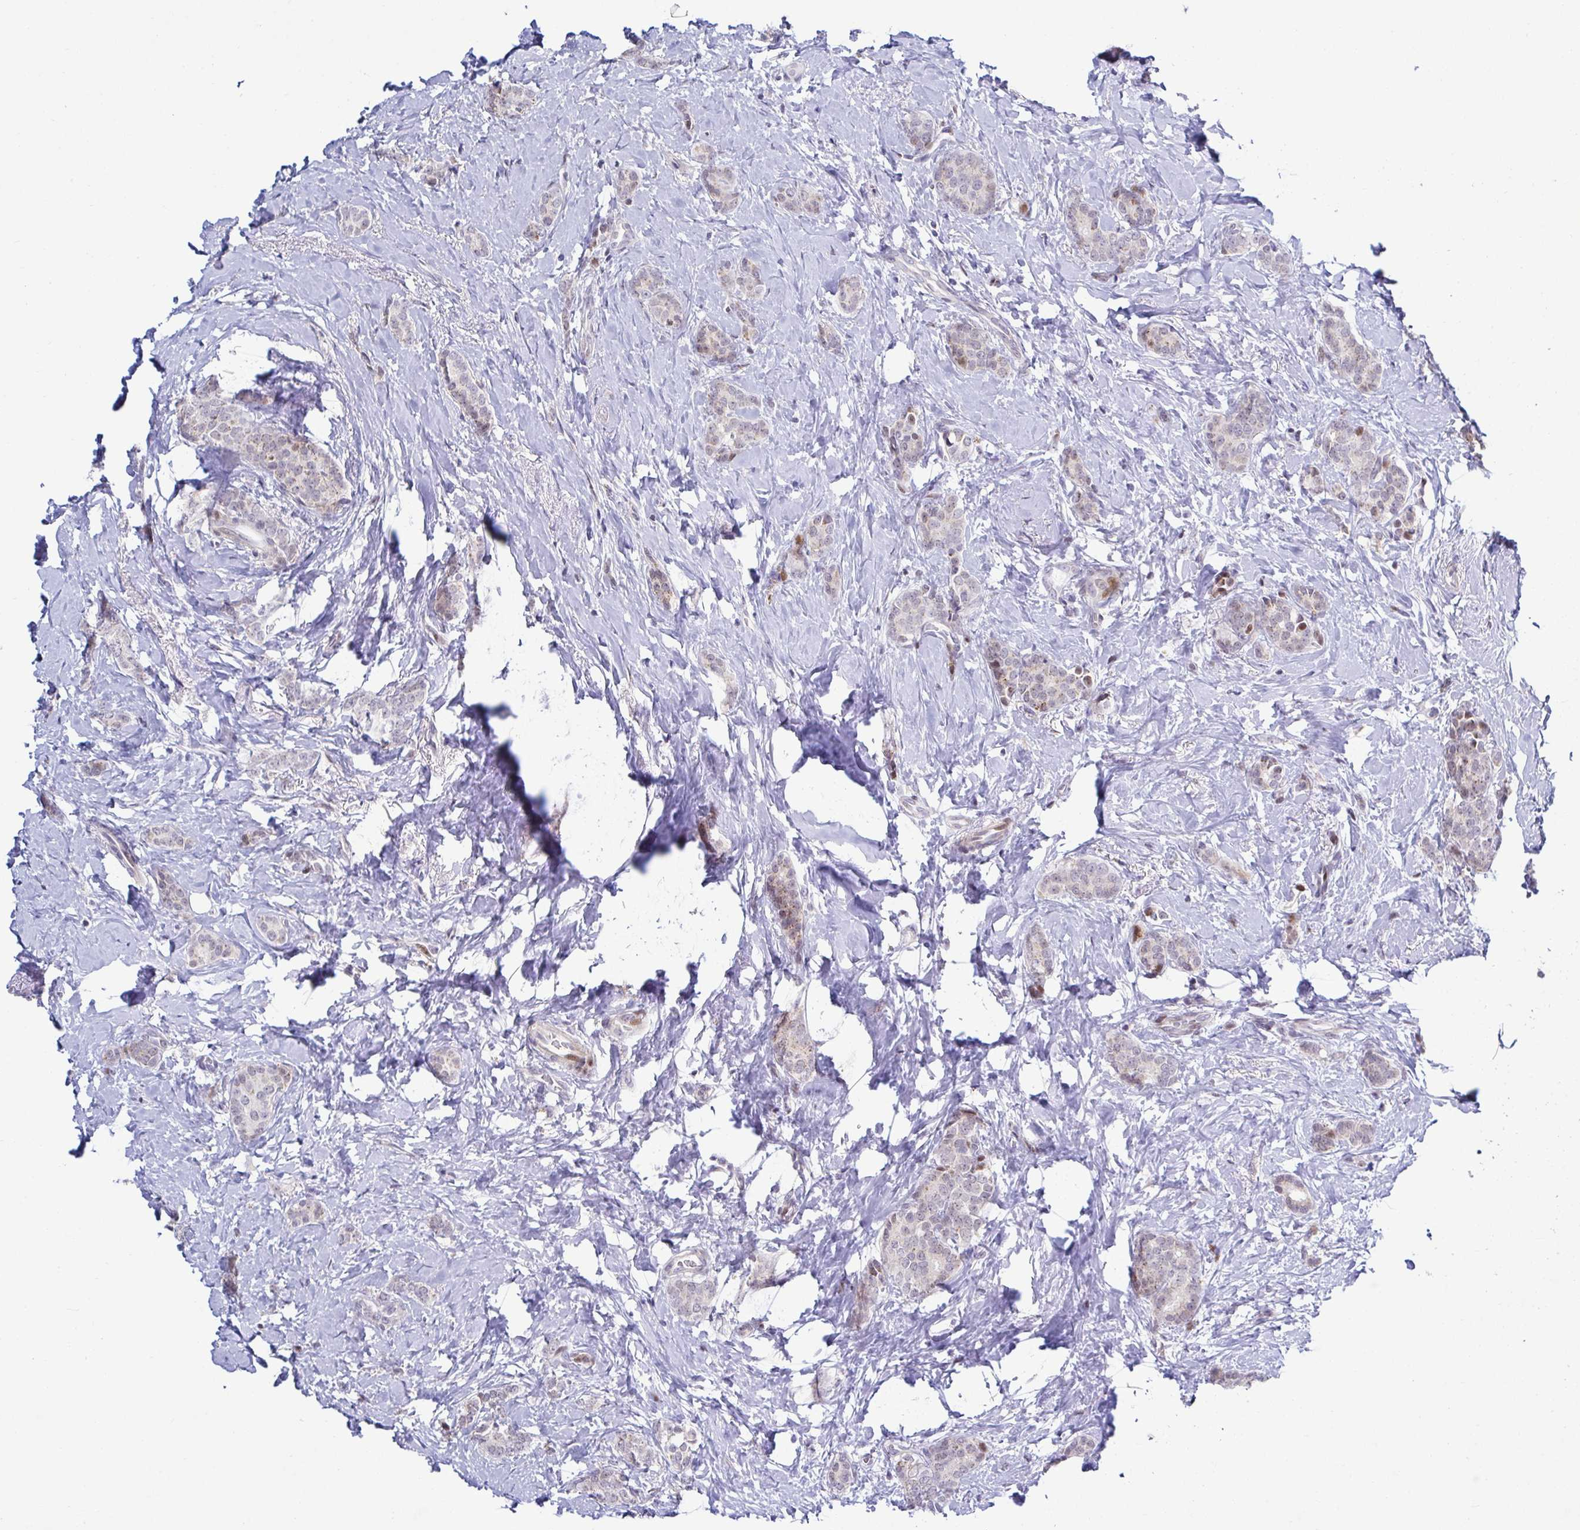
{"staining": {"intensity": "weak", "quantity": "<25%", "location": "cytoplasmic/membranous"}, "tissue": "breast cancer", "cell_type": "Tumor cells", "image_type": "cancer", "snomed": [{"axis": "morphology", "description": "Normal tissue, NOS"}, {"axis": "morphology", "description": "Duct carcinoma"}, {"axis": "topography", "description": "Breast"}], "caption": "This is a photomicrograph of IHC staining of breast cancer, which shows no staining in tumor cells.", "gene": "DZIP1", "patient": {"sex": "female", "age": 77}}